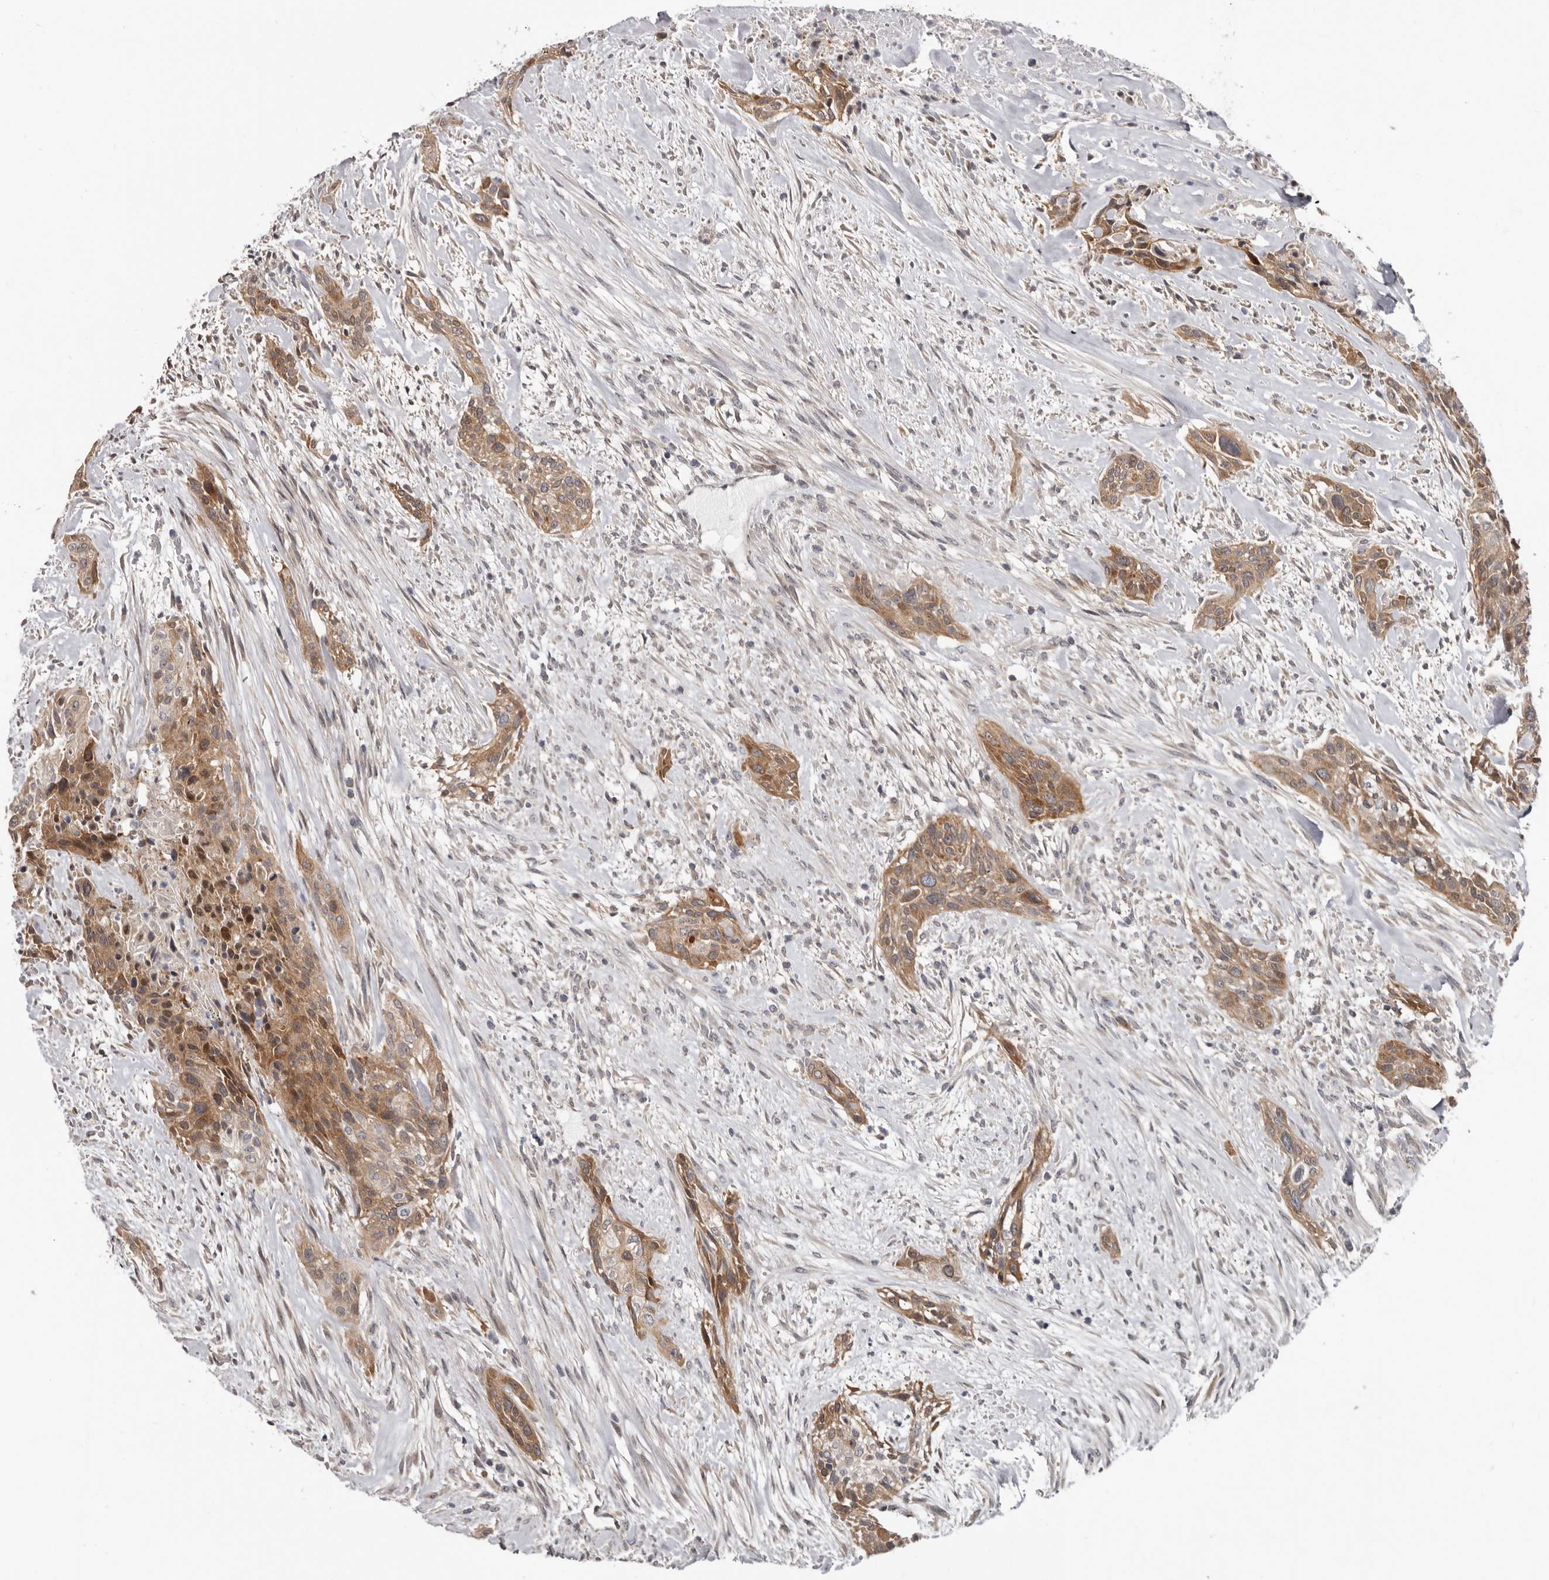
{"staining": {"intensity": "moderate", "quantity": ">75%", "location": "cytoplasmic/membranous"}, "tissue": "urothelial cancer", "cell_type": "Tumor cells", "image_type": "cancer", "snomed": [{"axis": "morphology", "description": "Urothelial carcinoma, High grade"}, {"axis": "topography", "description": "Urinary bladder"}], "caption": "Immunohistochemistry (IHC) of human high-grade urothelial carcinoma reveals medium levels of moderate cytoplasmic/membranous staining in about >75% of tumor cells.", "gene": "BAD", "patient": {"sex": "male", "age": 35}}